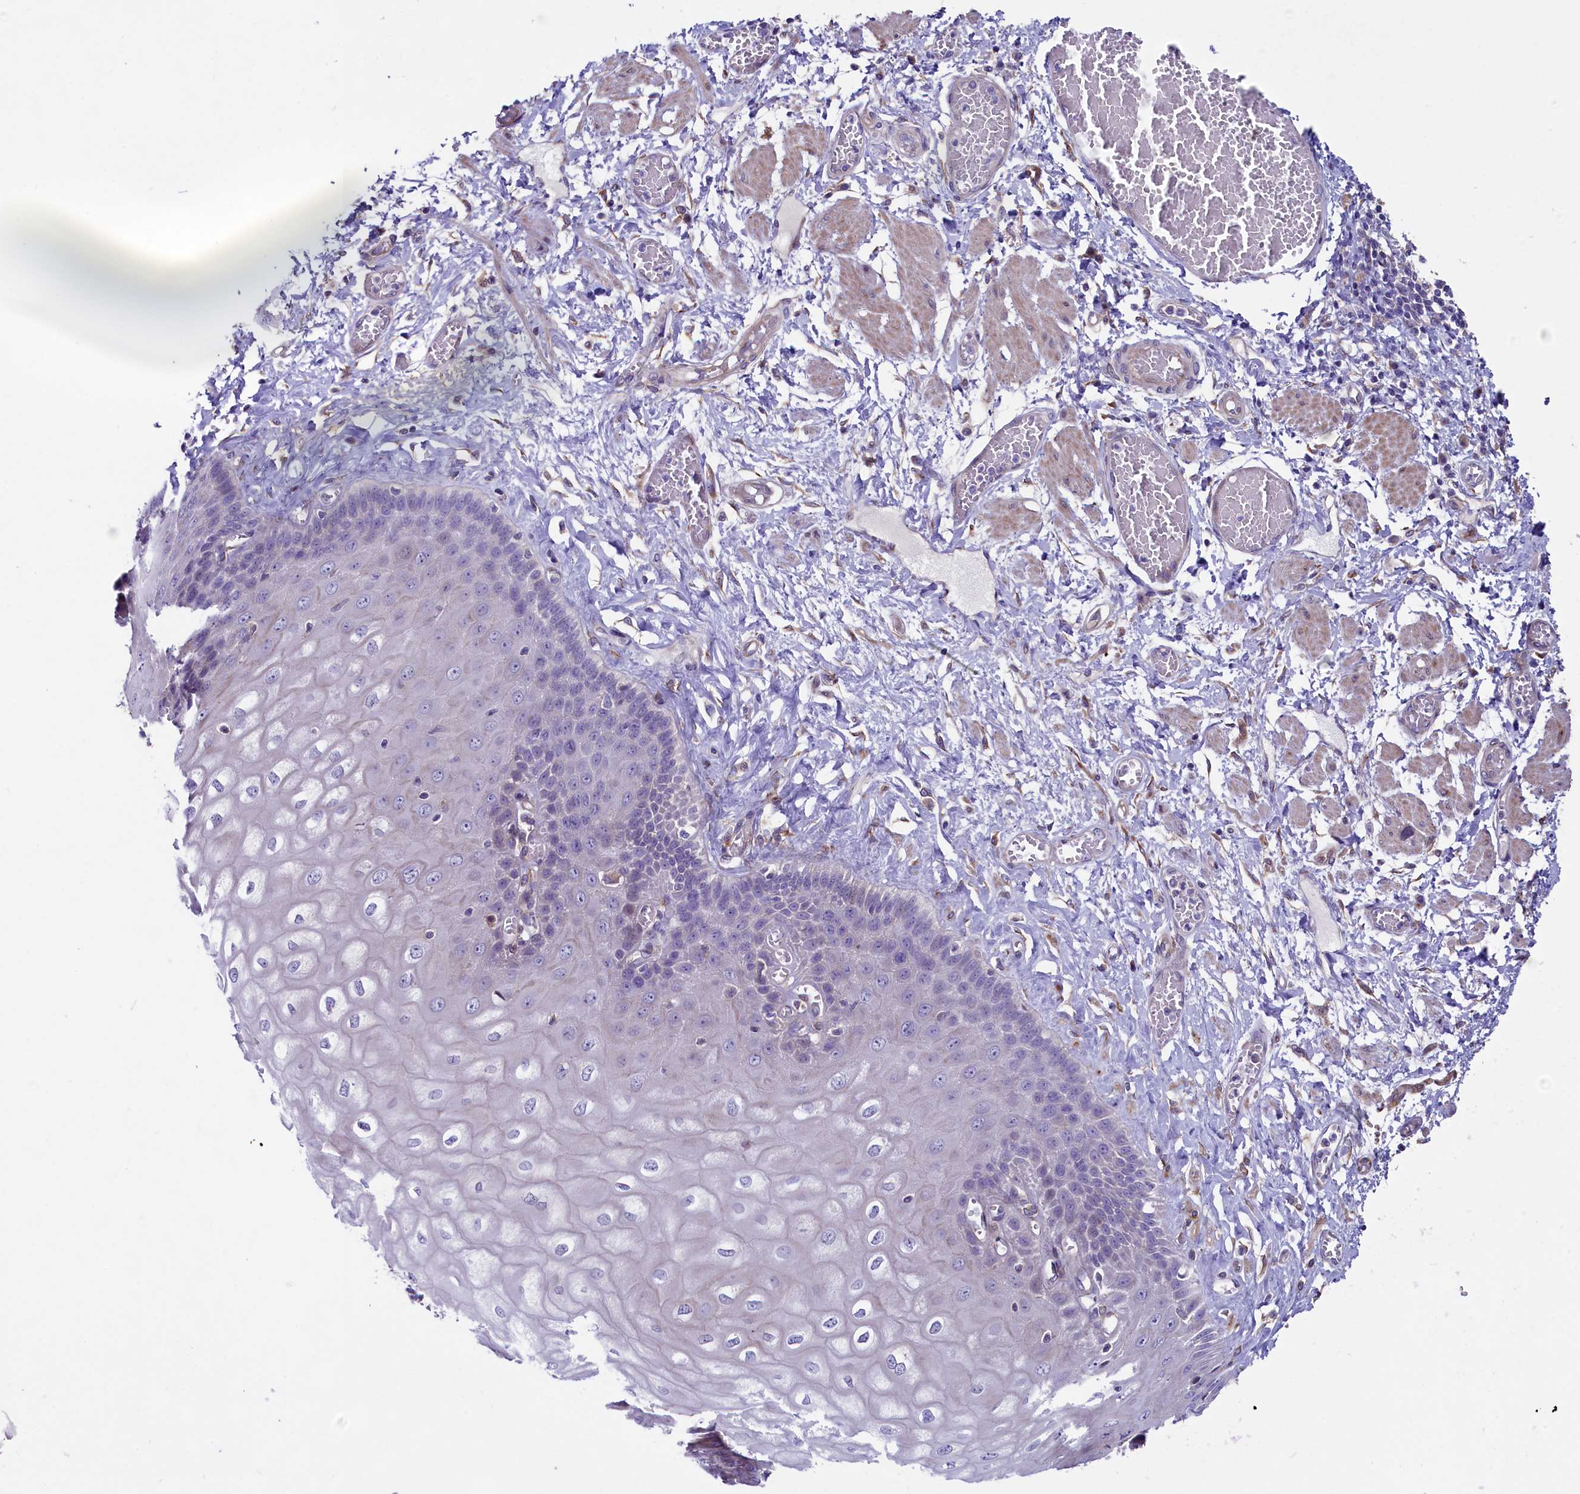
{"staining": {"intensity": "negative", "quantity": "none", "location": "none"}, "tissue": "esophagus", "cell_type": "Squamous epithelial cells", "image_type": "normal", "snomed": [{"axis": "morphology", "description": "Normal tissue, NOS"}, {"axis": "topography", "description": "Esophagus"}], "caption": "Image shows no significant protein expression in squamous epithelial cells of benign esophagus.", "gene": "GPR108", "patient": {"sex": "male", "age": 60}}